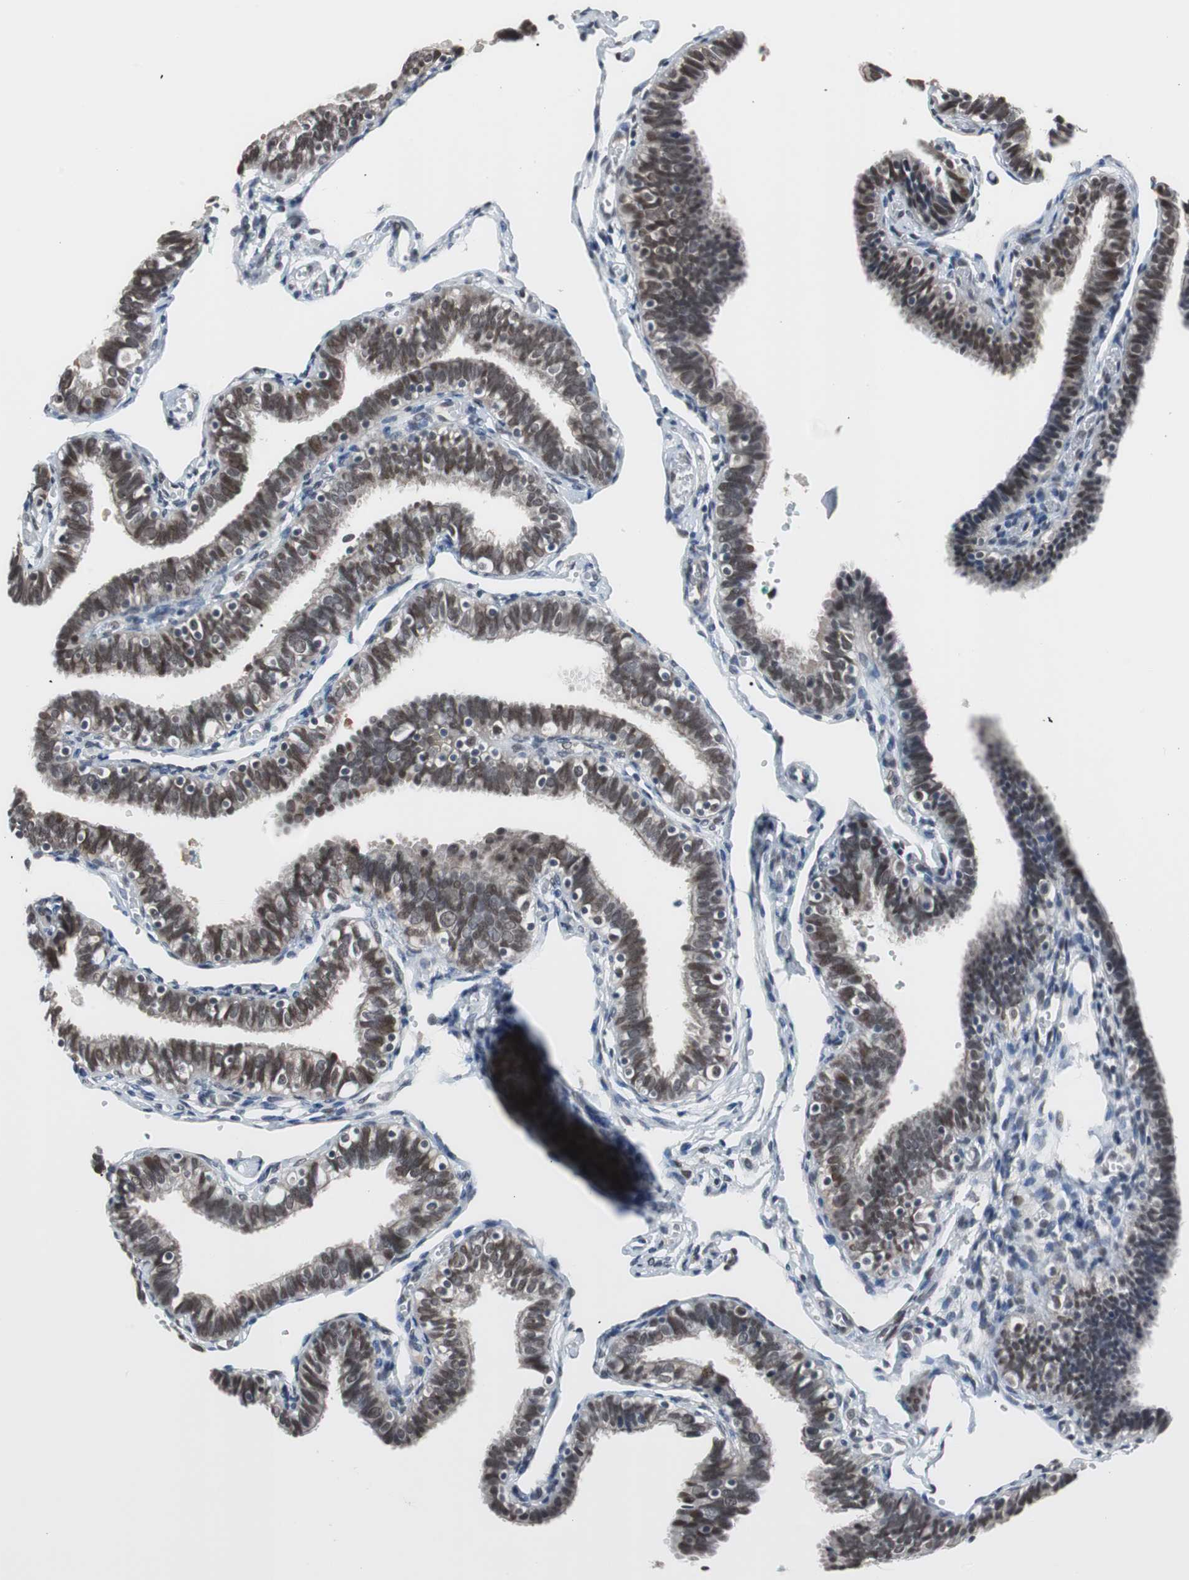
{"staining": {"intensity": "moderate", "quantity": ">75%", "location": "cytoplasmic/membranous,nuclear"}, "tissue": "fallopian tube", "cell_type": "Glandular cells", "image_type": "normal", "snomed": [{"axis": "morphology", "description": "Normal tissue, NOS"}, {"axis": "topography", "description": "Fallopian tube"}], "caption": "Immunohistochemistry staining of unremarkable fallopian tube, which reveals medium levels of moderate cytoplasmic/membranous,nuclear staining in about >75% of glandular cells indicating moderate cytoplasmic/membranous,nuclear protein positivity. The staining was performed using DAB (3,3'-diaminobenzidine) (brown) for protein detection and nuclei were counterstained in hematoxylin (blue).", "gene": "TAF7", "patient": {"sex": "female", "age": 46}}